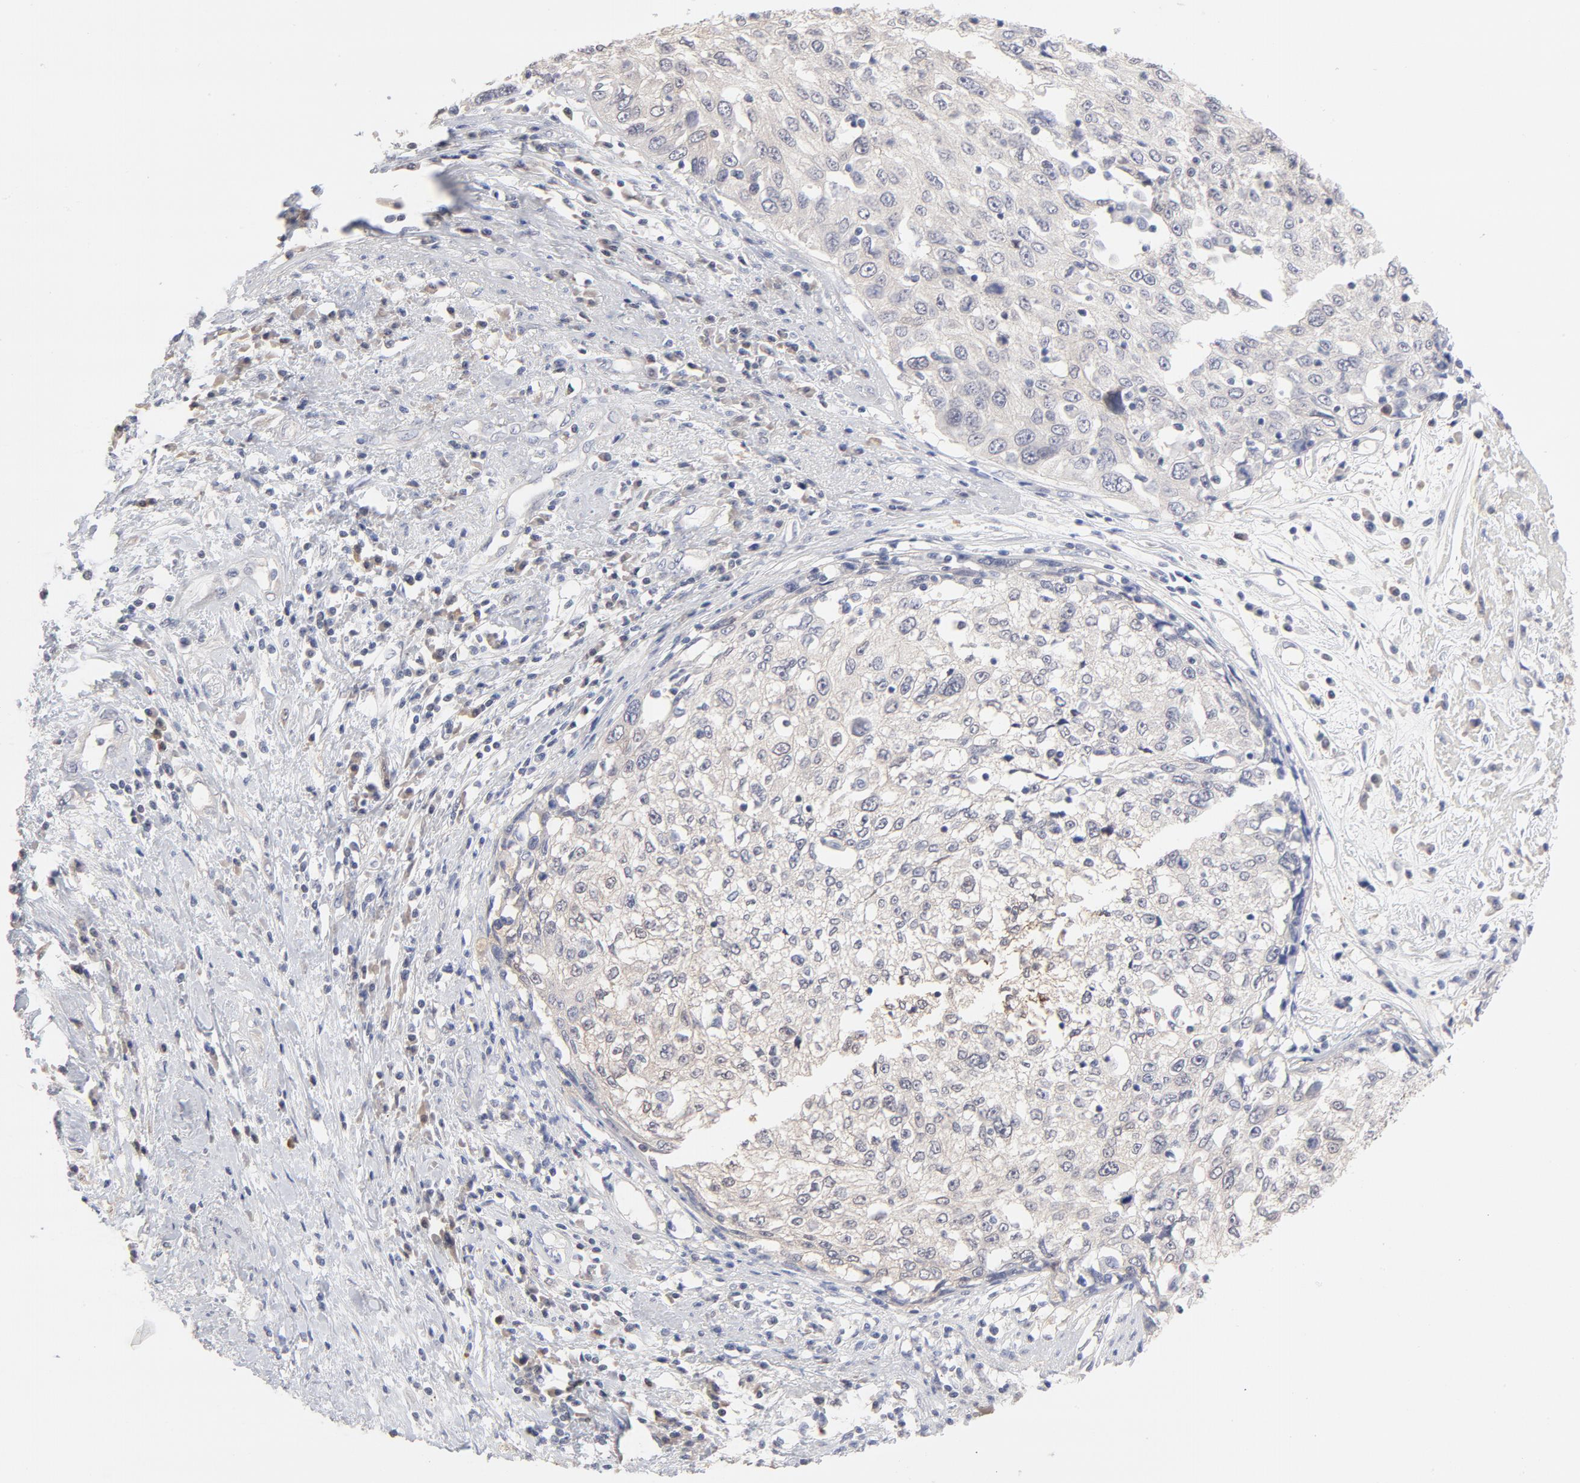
{"staining": {"intensity": "weak", "quantity": "<25%", "location": "cytoplasmic/membranous"}, "tissue": "cervical cancer", "cell_type": "Tumor cells", "image_type": "cancer", "snomed": [{"axis": "morphology", "description": "Squamous cell carcinoma, NOS"}, {"axis": "topography", "description": "Cervix"}], "caption": "Immunohistochemistry (IHC) micrograph of cervical cancer stained for a protein (brown), which exhibits no staining in tumor cells.", "gene": "MIF", "patient": {"sex": "female", "age": 57}}